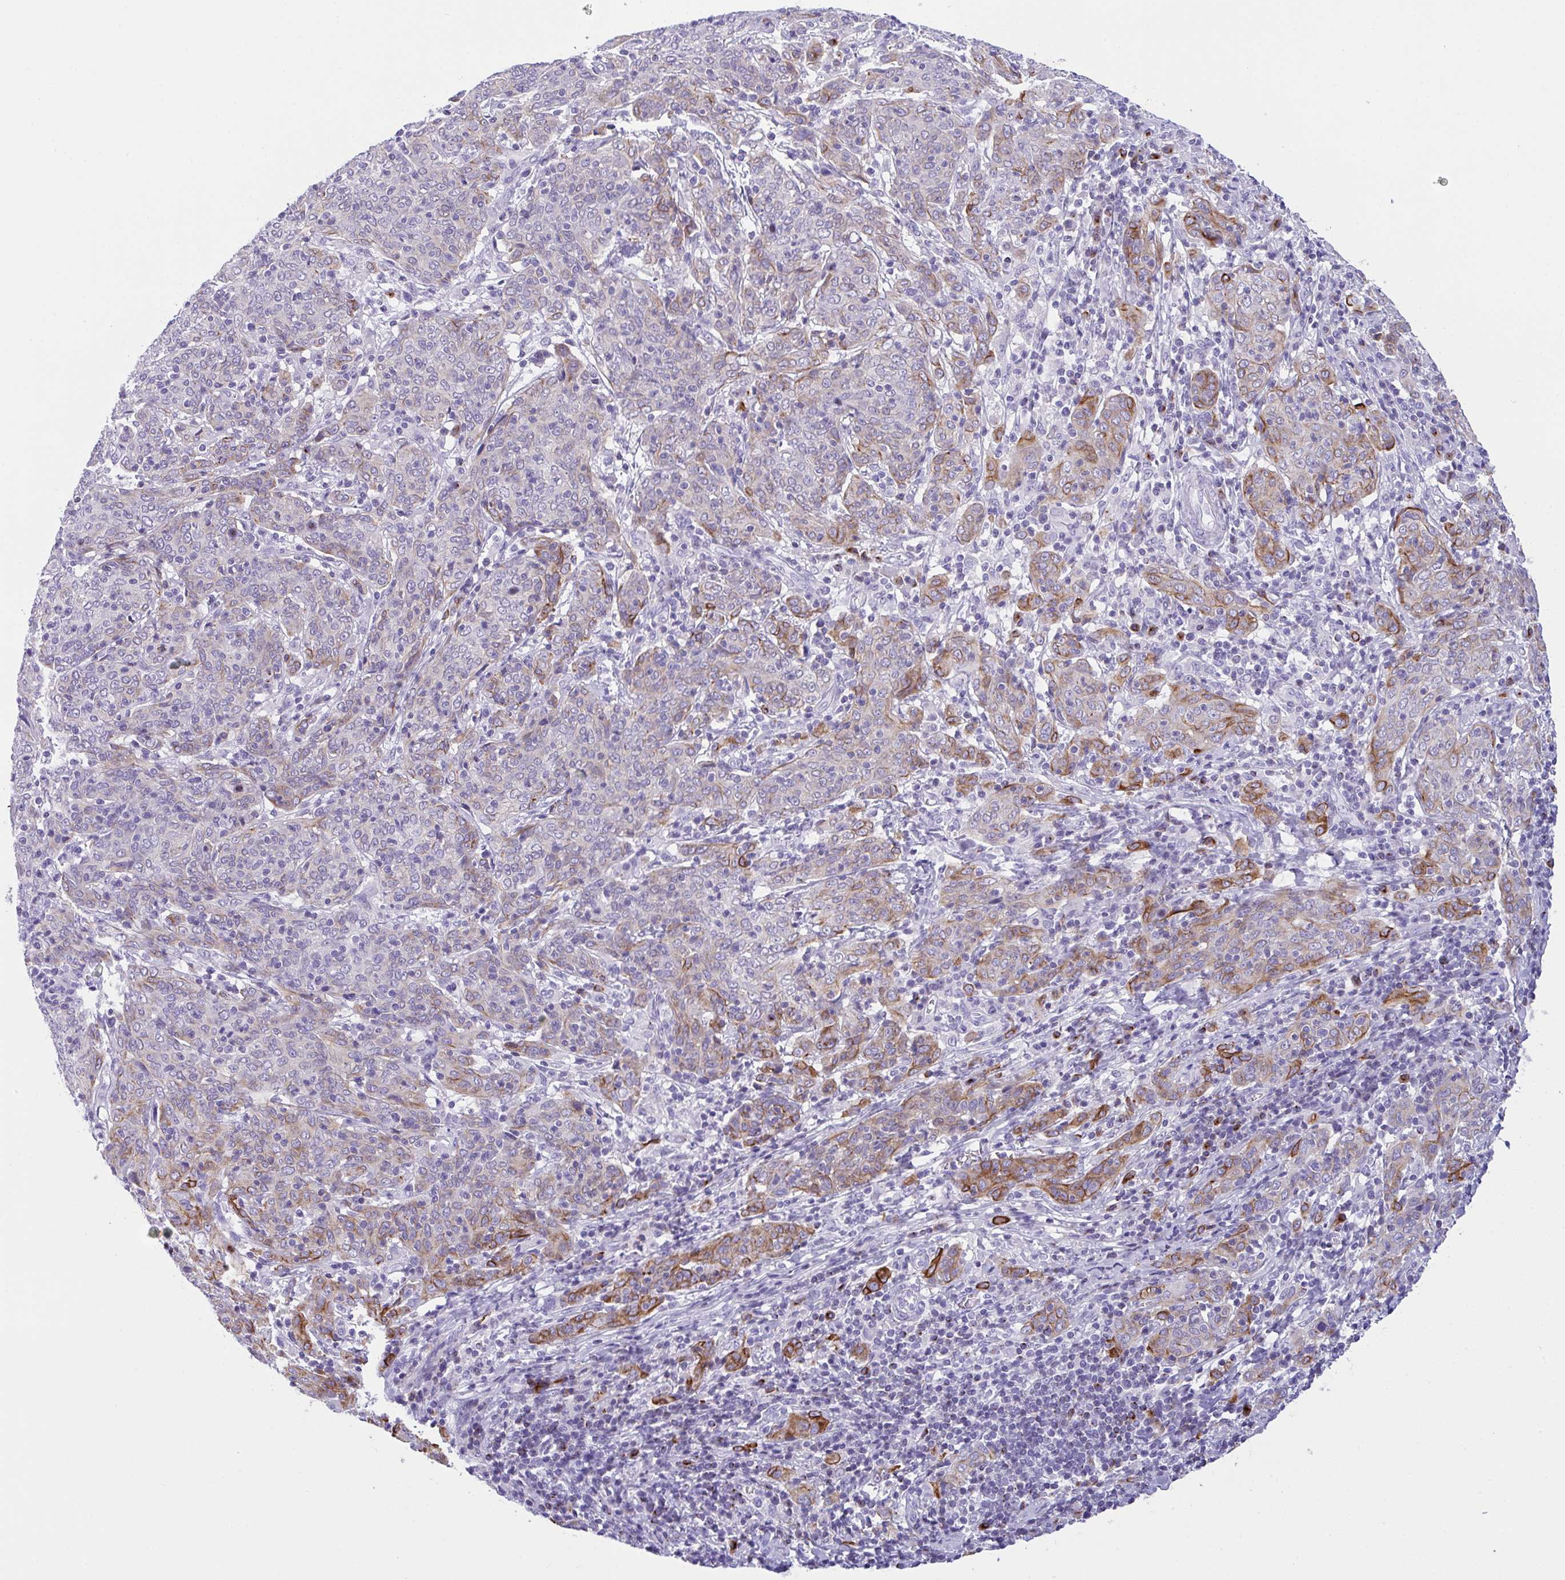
{"staining": {"intensity": "moderate", "quantity": "<25%", "location": "cytoplasmic/membranous"}, "tissue": "cervical cancer", "cell_type": "Tumor cells", "image_type": "cancer", "snomed": [{"axis": "morphology", "description": "Squamous cell carcinoma, NOS"}, {"axis": "topography", "description": "Cervix"}], "caption": "DAB (3,3'-diaminobenzidine) immunohistochemical staining of human cervical cancer reveals moderate cytoplasmic/membranous protein staining in about <25% of tumor cells.", "gene": "FBXL20", "patient": {"sex": "female", "age": 67}}